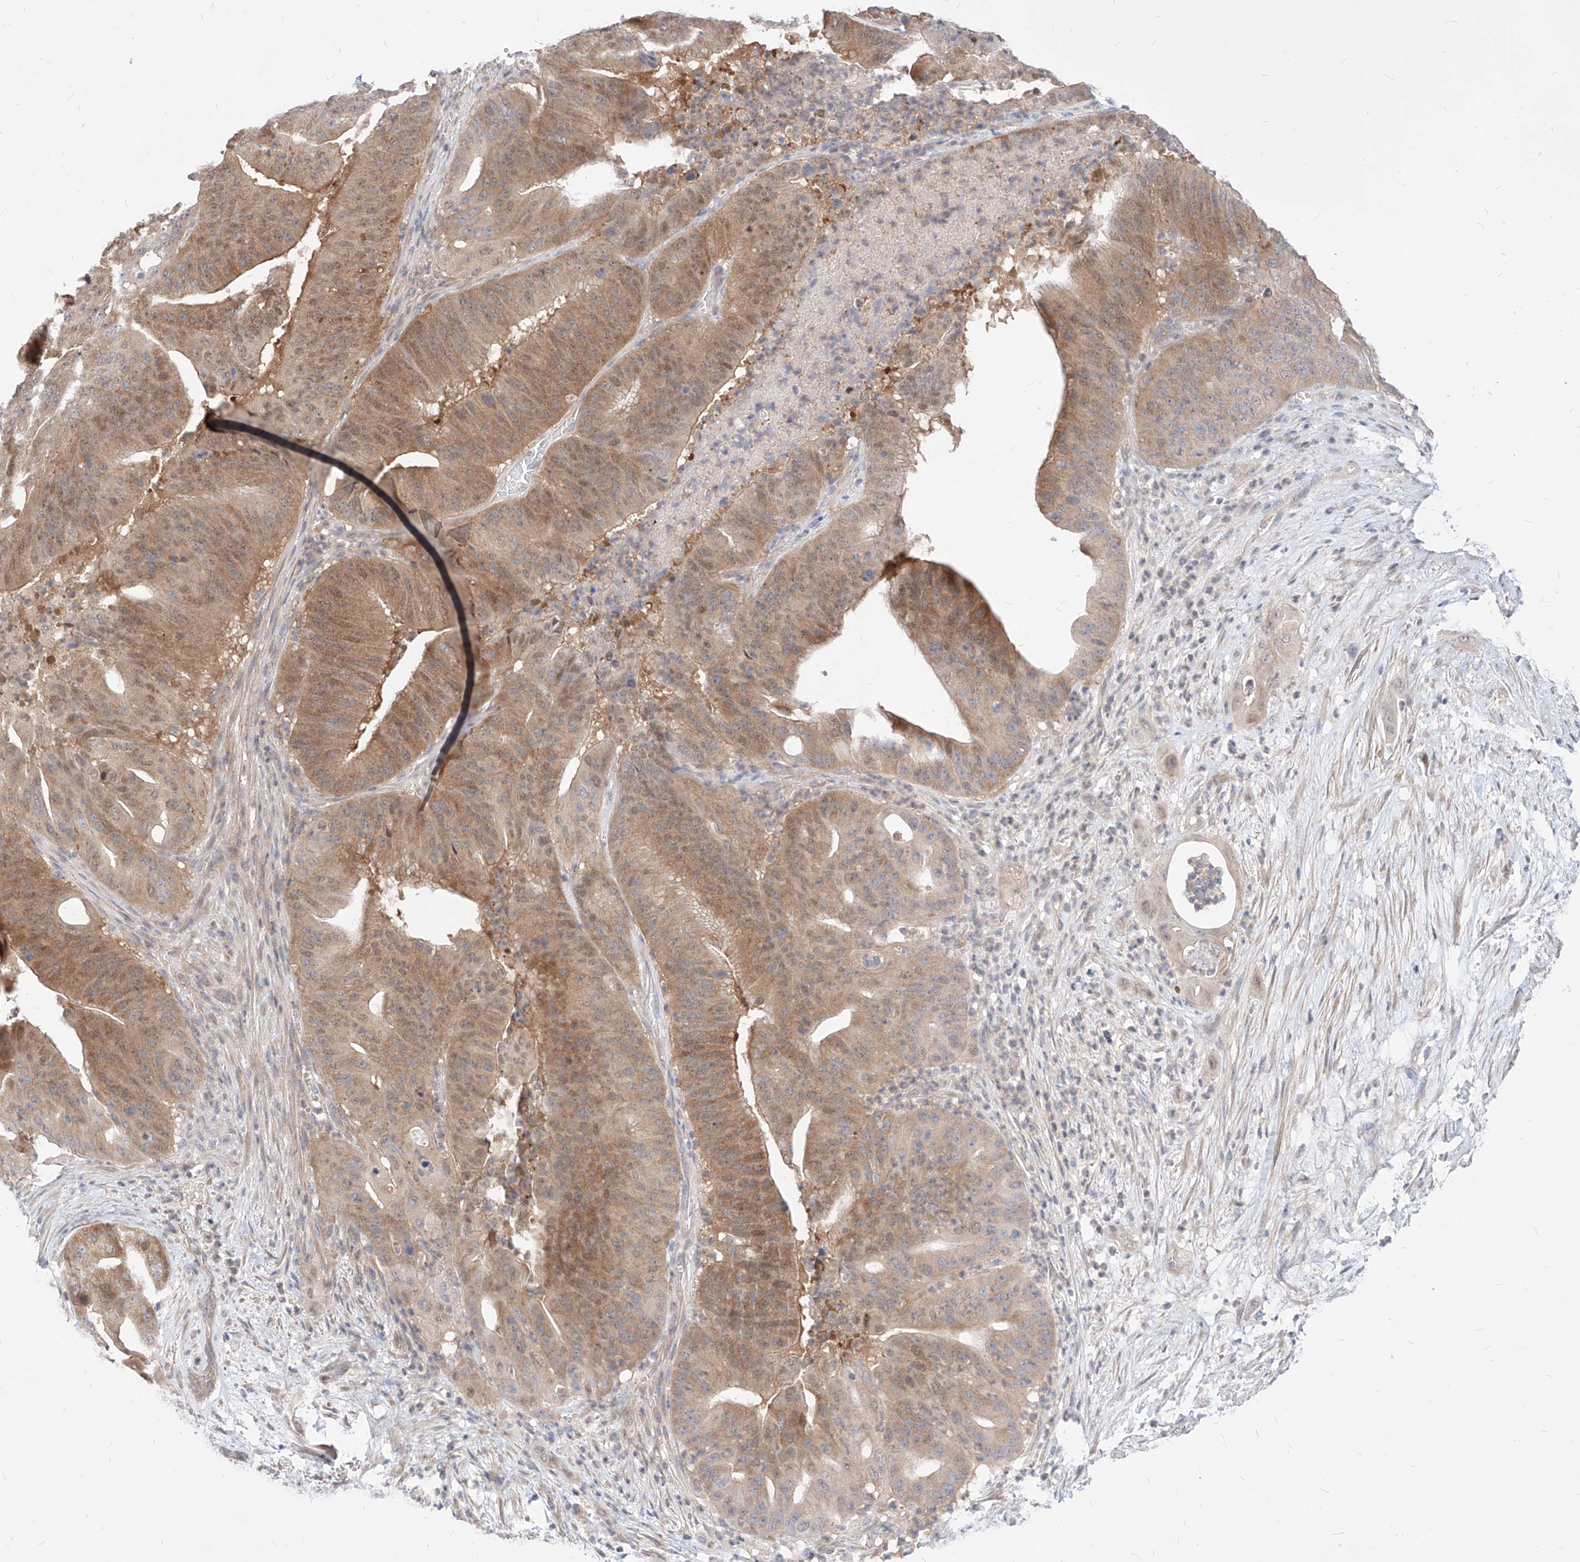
{"staining": {"intensity": "moderate", "quantity": ">75%", "location": "cytoplasmic/membranous,nuclear"}, "tissue": "pancreatic cancer", "cell_type": "Tumor cells", "image_type": "cancer", "snomed": [{"axis": "morphology", "description": "Adenocarcinoma, NOS"}, {"axis": "topography", "description": "Pancreas"}], "caption": "Pancreatic cancer (adenocarcinoma) stained for a protein reveals moderate cytoplasmic/membranous and nuclear positivity in tumor cells.", "gene": "TSNAX", "patient": {"sex": "female", "age": 77}}